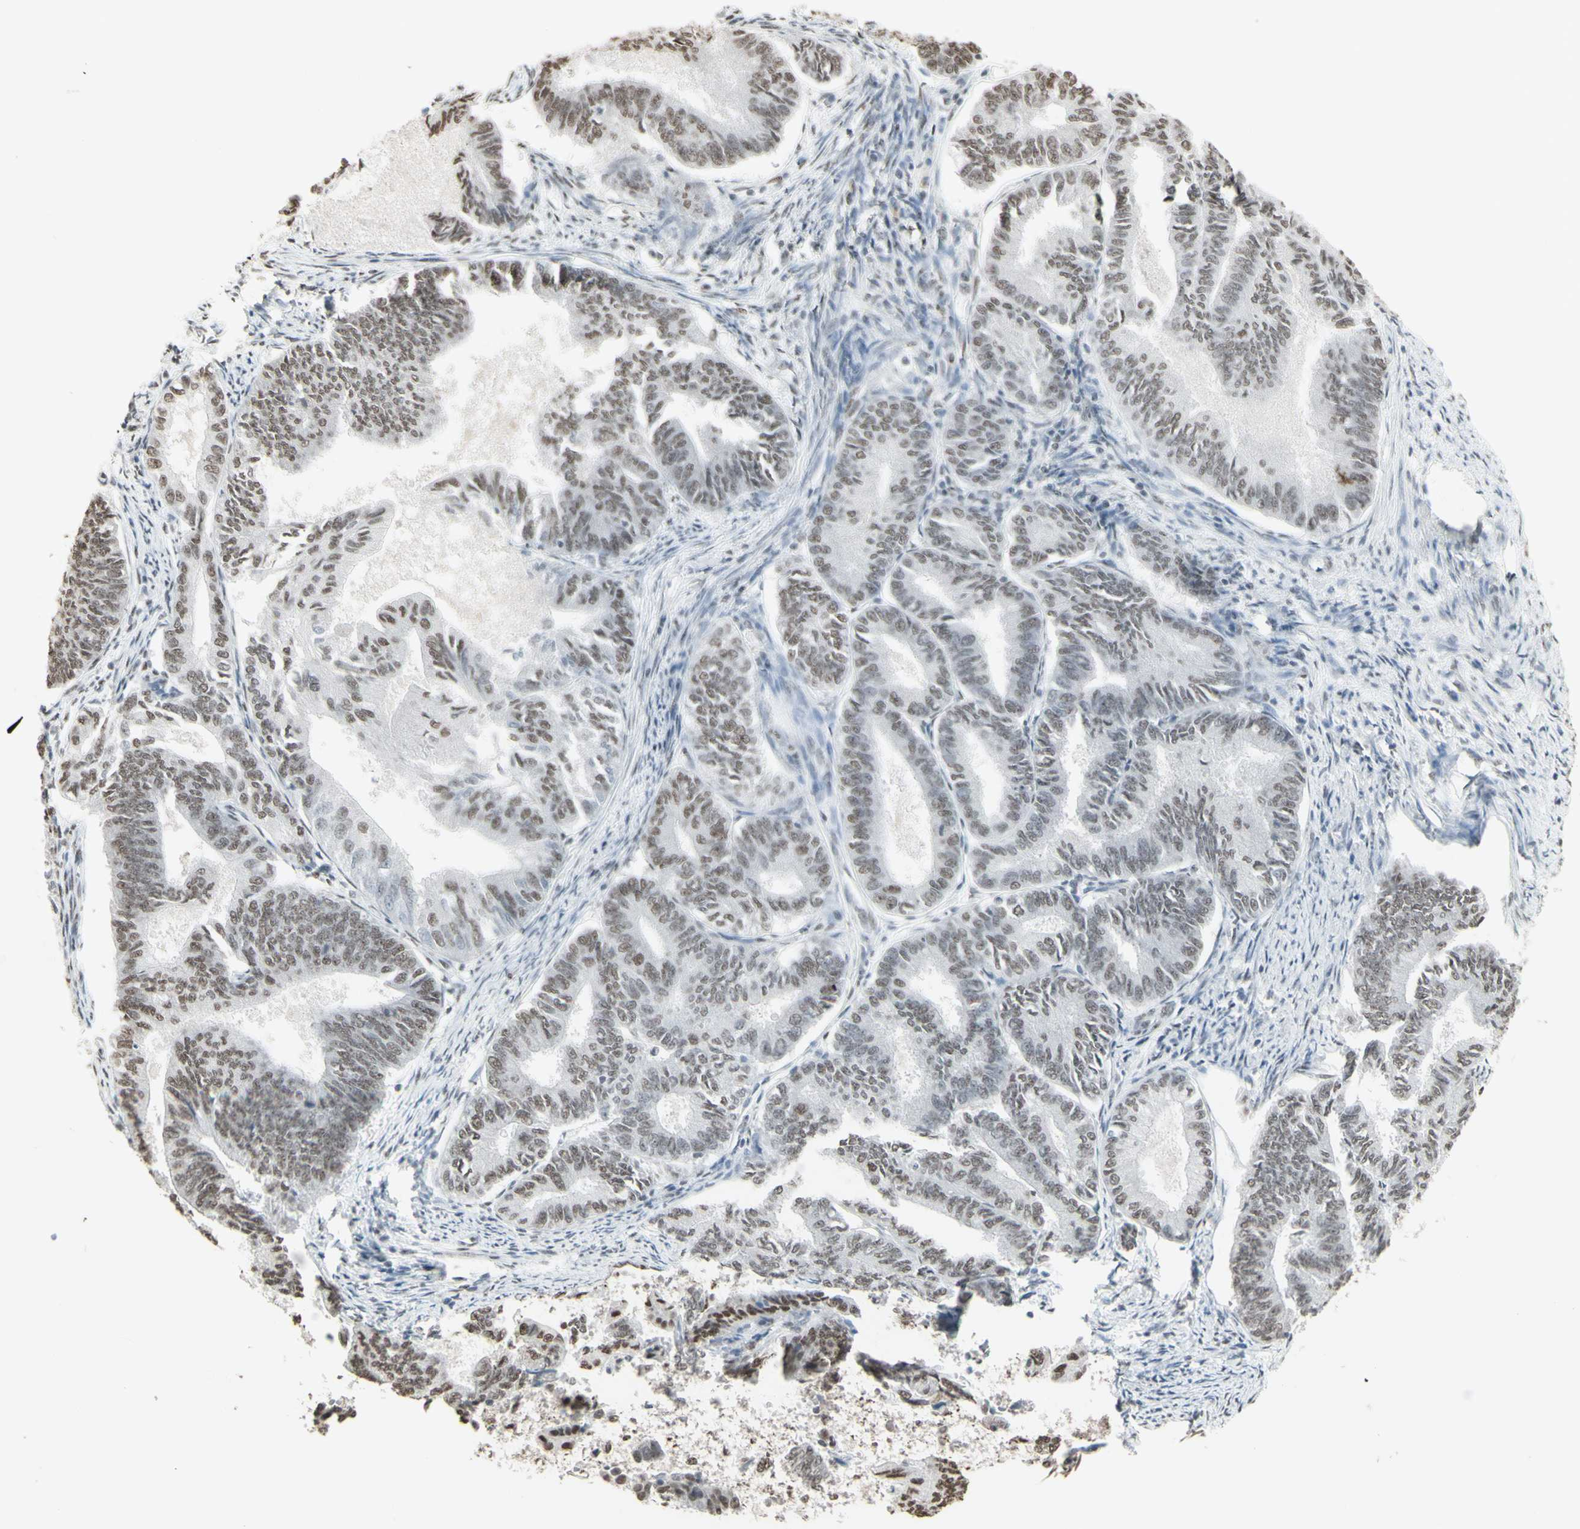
{"staining": {"intensity": "moderate", "quantity": "25%-75%", "location": "nuclear"}, "tissue": "endometrial cancer", "cell_type": "Tumor cells", "image_type": "cancer", "snomed": [{"axis": "morphology", "description": "Adenocarcinoma, NOS"}, {"axis": "topography", "description": "Endometrium"}], "caption": "Protein staining of endometrial adenocarcinoma tissue reveals moderate nuclear positivity in about 25%-75% of tumor cells. Using DAB (3,3'-diaminobenzidine) (brown) and hematoxylin (blue) stains, captured at high magnification using brightfield microscopy.", "gene": "TRIM28", "patient": {"sex": "female", "age": 86}}